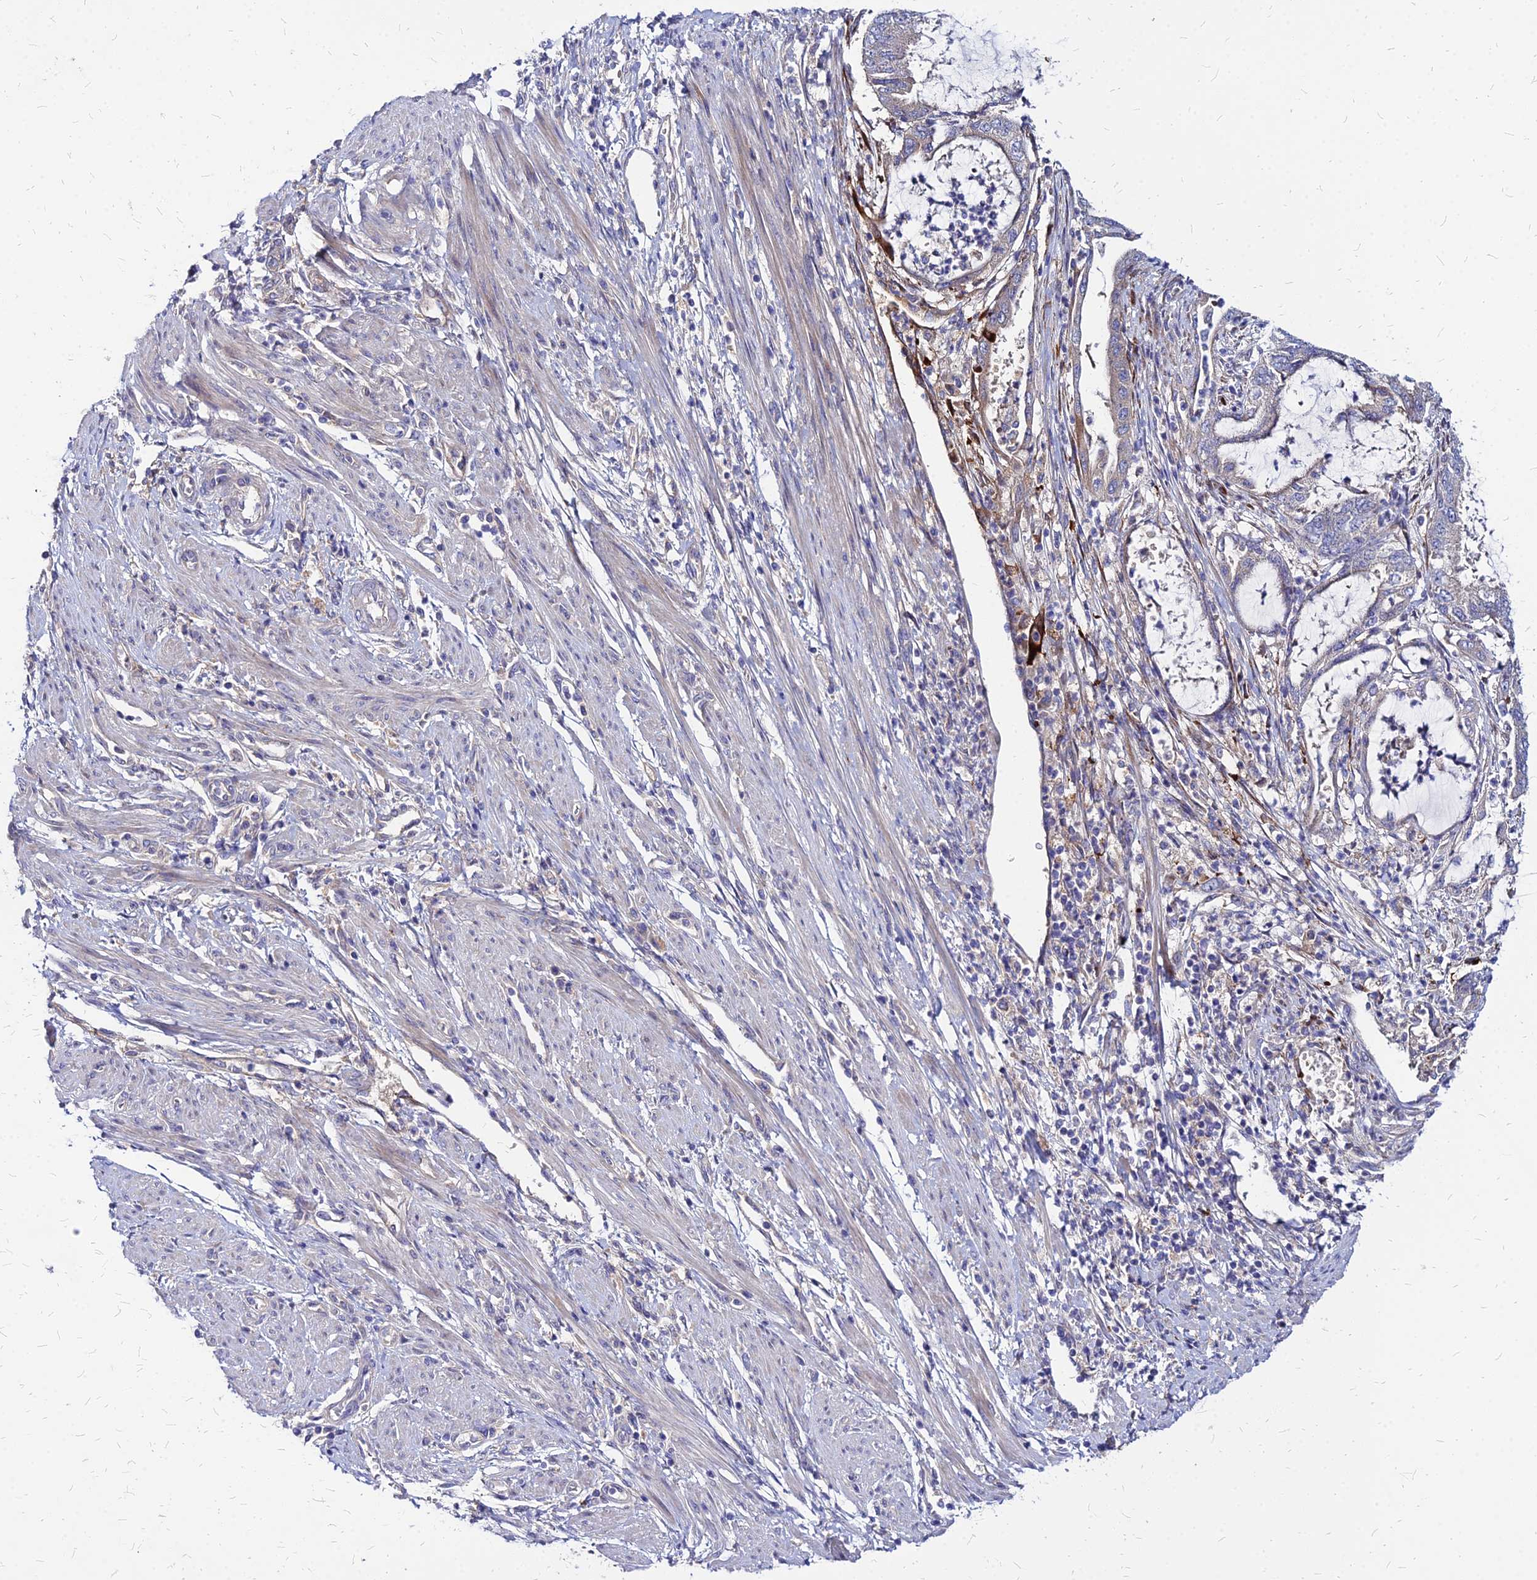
{"staining": {"intensity": "weak", "quantity": "<25%", "location": "cytoplasmic/membranous"}, "tissue": "endometrial cancer", "cell_type": "Tumor cells", "image_type": "cancer", "snomed": [{"axis": "morphology", "description": "Adenocarcinoma, NOS"}, {"axis": "topography", "description": "Endometrium"}], "caption": "Endometrial cancer (adenocarcinoma) was stained to show a protein in brown. There is no significant staining in tumor cells.", "gene": "COMMD10", "patient": {"sex": "female", "age": 51}}